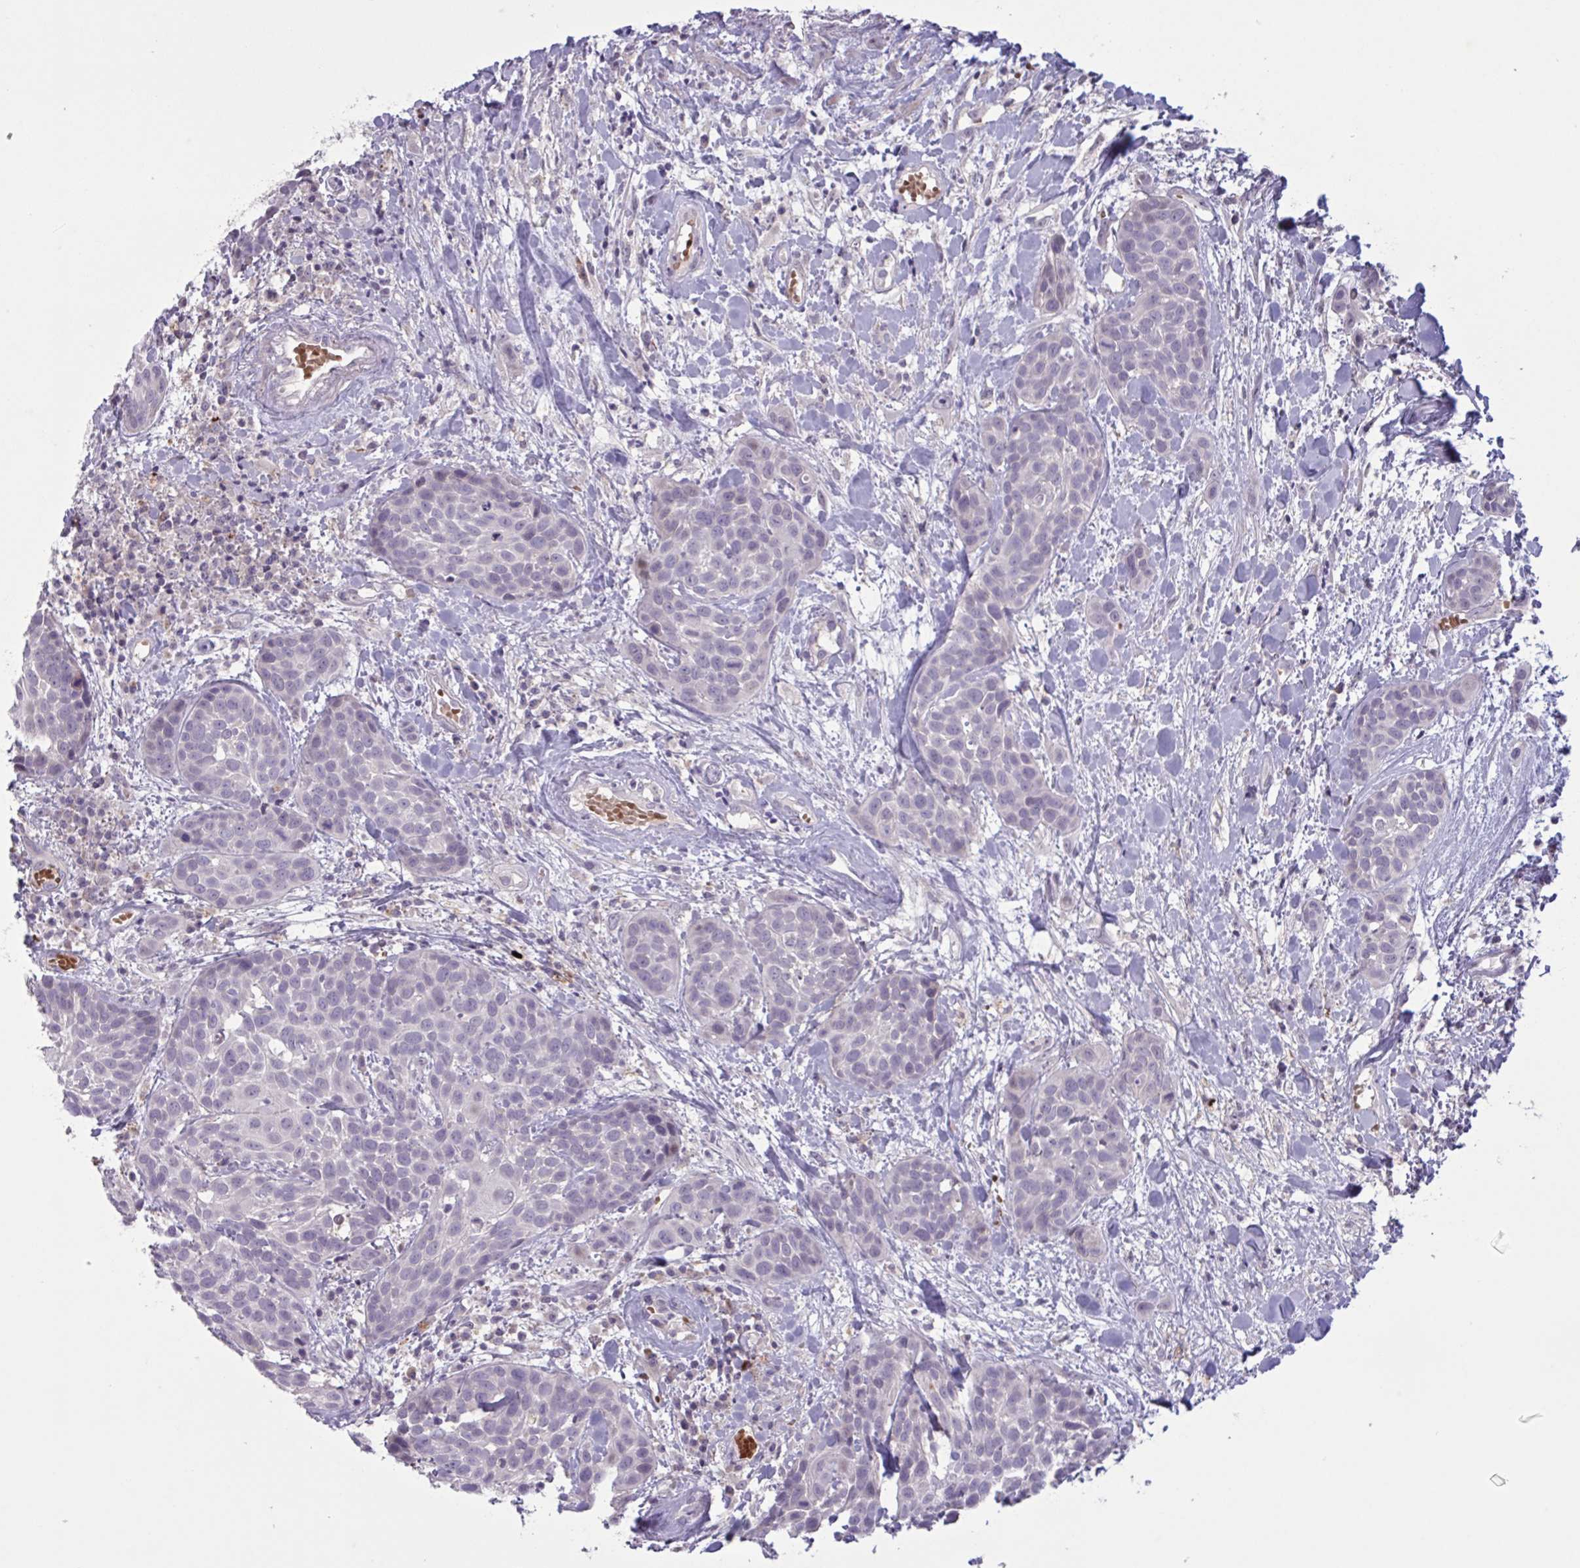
{"staining": {"intensity": "negative", "quantity": "none", "location": "none"}, "tissue": "head and neck cancer", "cell_type": "Tumor cells", "image_type": "cancer", "snomed": [{"axis": "morphology", "description": "Squamous cell carcinoma, NOS"}, {"axis": "topography", "description": "Head-Neck"}], "caption": "This is a histopathology image of IHC staining of squamous cell carcinoma (head and neck), which shows no positivity in tumor cells.", "gene": "RFPL4B", "patient": {"sex": "female", "age": 50}}